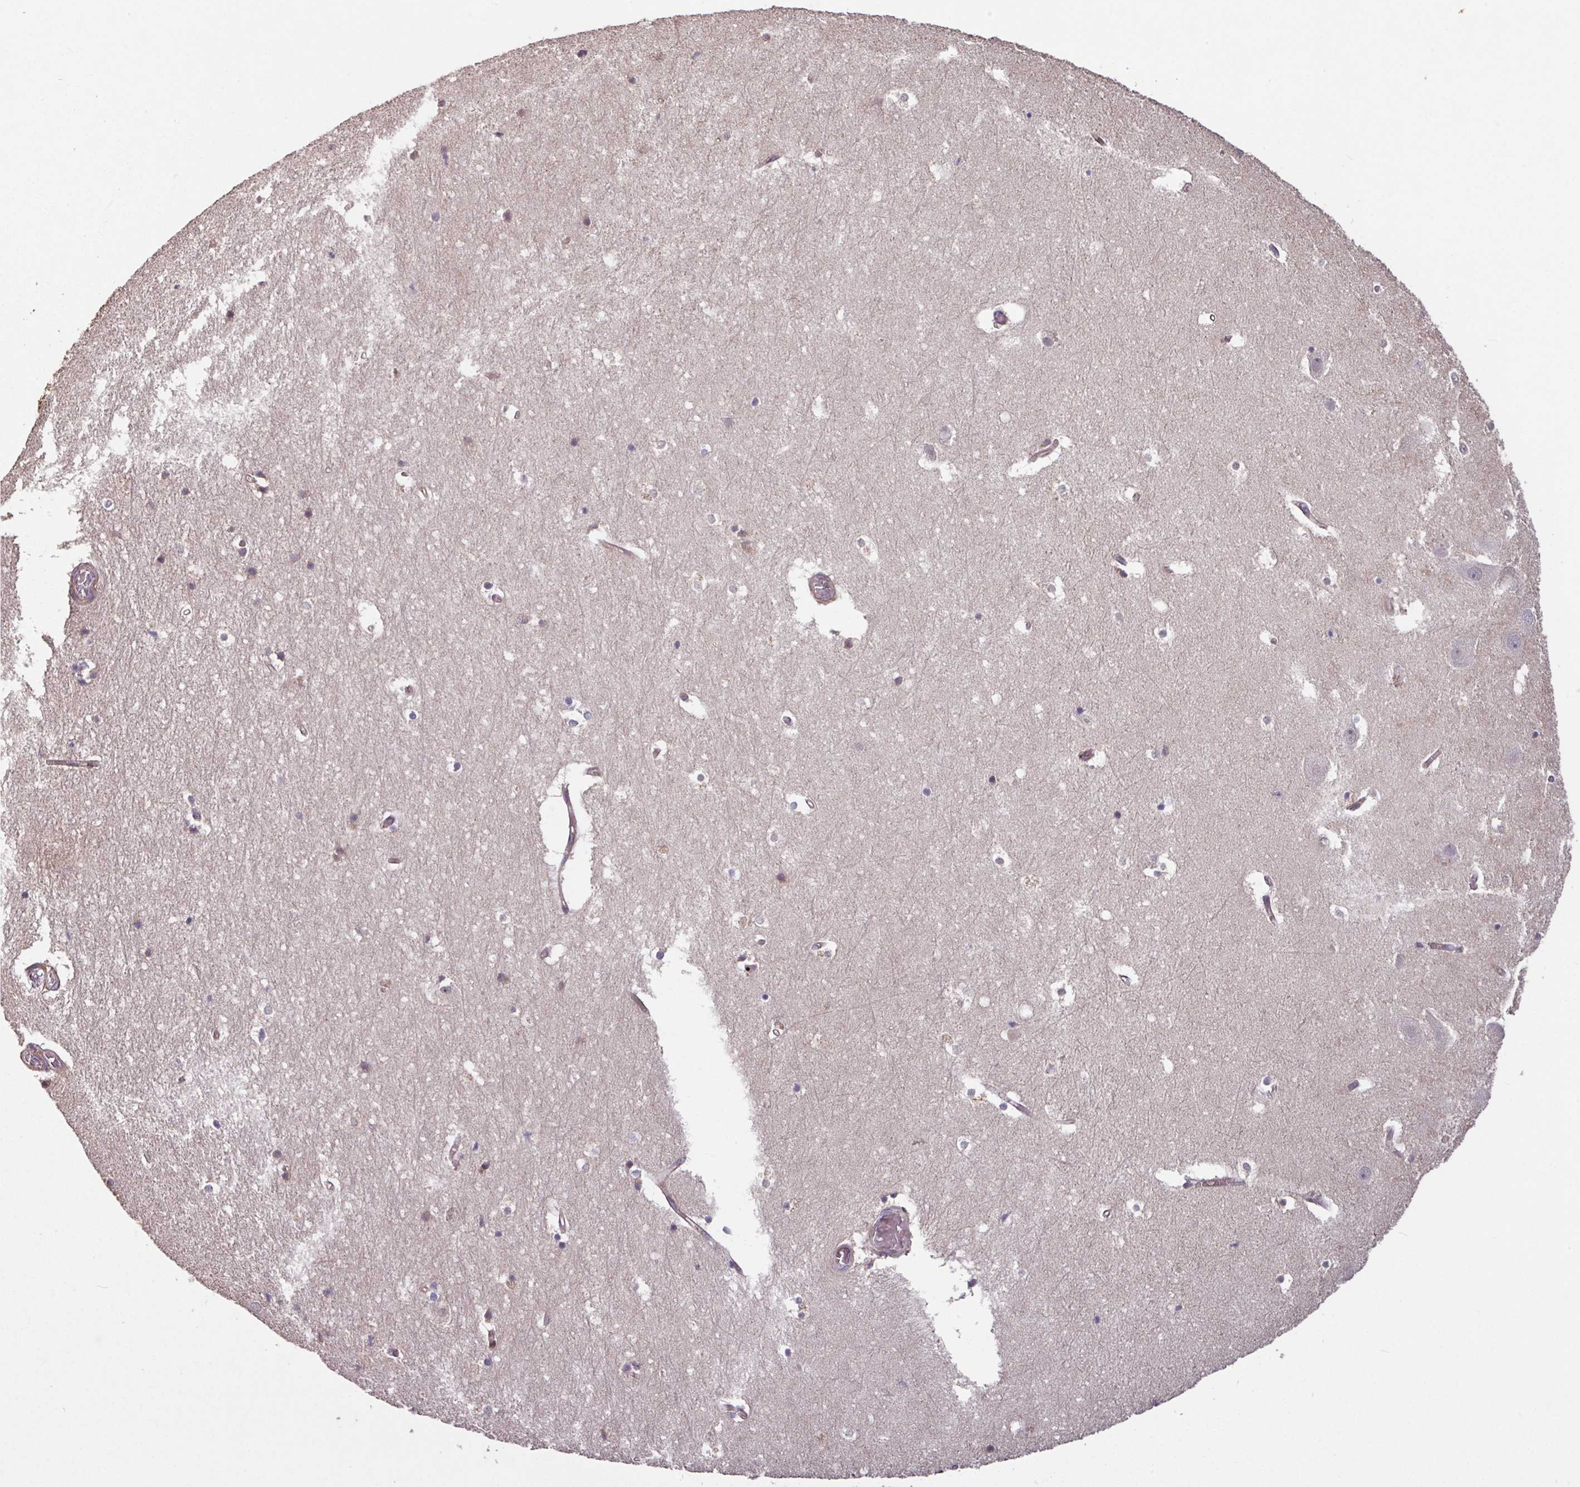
{"staining": {"intensity": "weak", "quantity": "<25%", "location": "cytoplasmic/membranous"}, "tissue": "hippocampus", "cell_type": "Glial cells", "image_type": "normal", "snomed": [{"axis": "morphology", "description": "Normal tissue, NOS"}, {"axis": "topography", "description": "Hippocampus"}], "caption": "Human hippocampus stained for a protein using IHC reveals no staining in glial cells.", "gene": "TMEM88", "patient": {"sex": "female", "age": 52}}